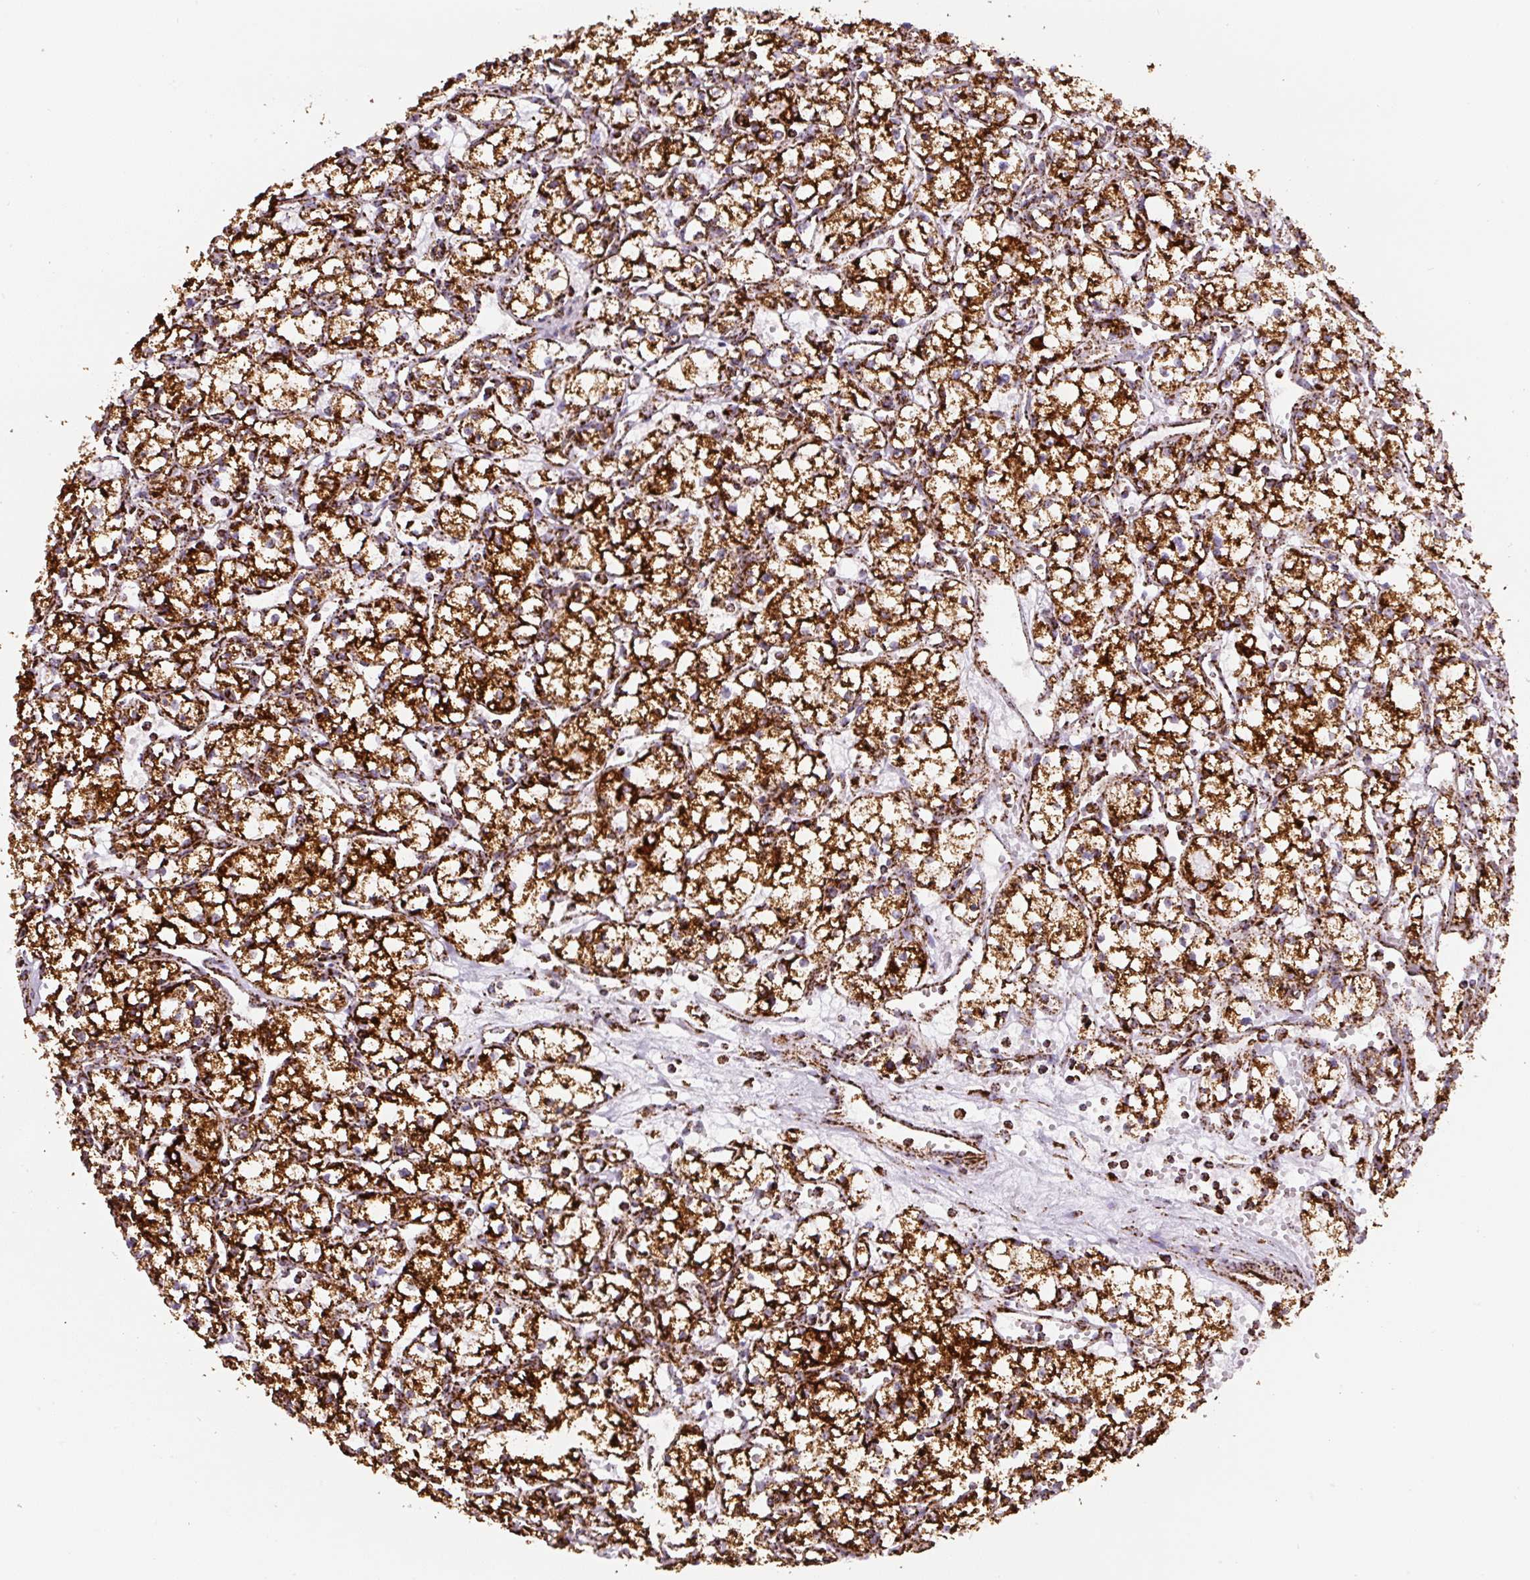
{"staining": {"intensity": "strong", "quantity": ">75%", "location": "cytoplasmic/membranous"}, "tissue": "renal cancer", "cell_type": "Tumor cells", "image_type": "cancer", "snomed": [{"axis": "morphology", "description": "Adenocarcinoma, NOS"}, {"axis": "topography", "description": "Kidney"}], "caption": "Renal adenocarcinoma was stained to show a protein in brown. There is high levels of strong cytoplasmic/membranous expression in approximately >75% of tumor cells.", "gene": "ATP5F1A", "patient": {"sex": "male", "age": 59}}